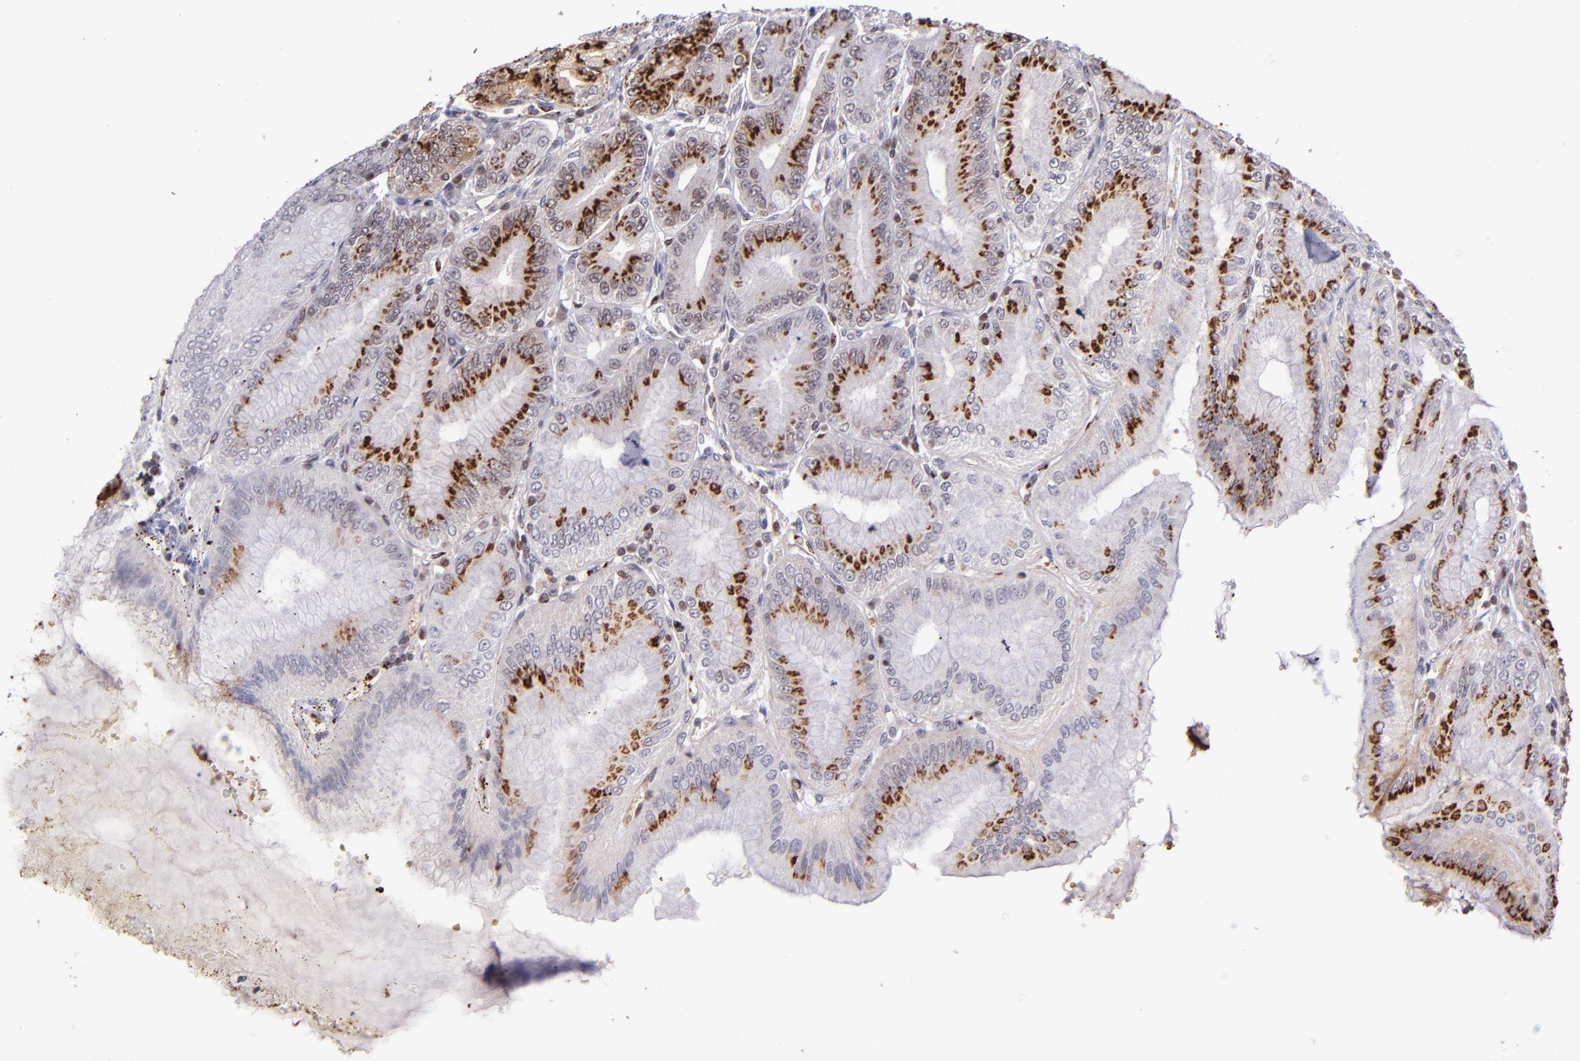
{"staining": {"intensity": "strong", "quantity": ">75%", "location": "cytoplasmic/membranous,nuclear"}, "tissue": "stomach", "cell_type": "Glandular cells", "image_type": "normal", "snomed": [{"axis": "morphology", "description": "Normal tissue, NOS"}, {"axis": "topography", "description": "Stomach, lower"}], "caption": "Immunohistochemical staining of benign human stomach demonstrates >75% levels of strong cytoplasmic/membranous,nuclear protein positivity in about >75% of glandular cells.", "gene": "MGMT", "patient": {"sex": "male", "age": 71}}